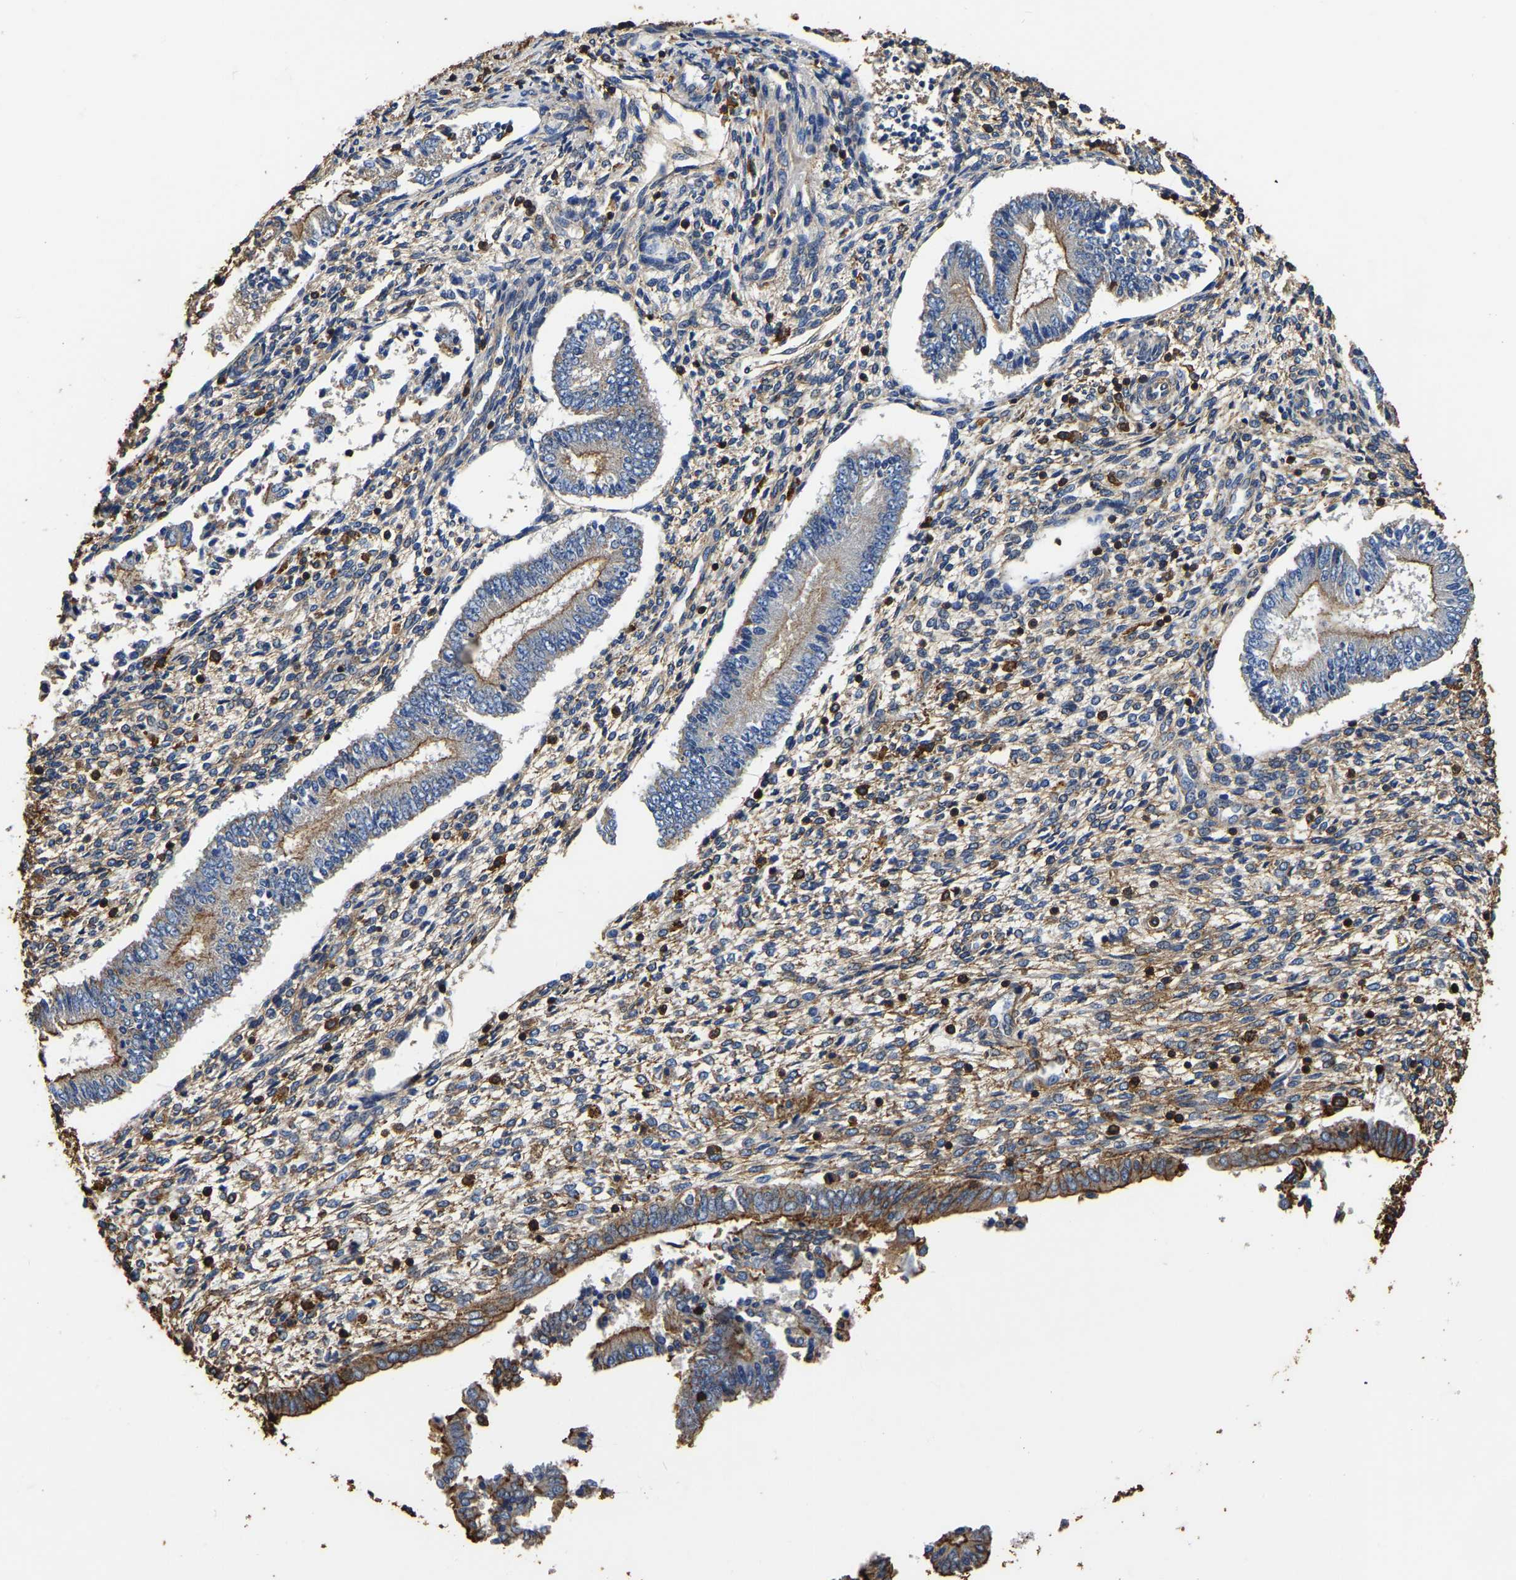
{"staining": {"intensity": "moderate", "quantity": ">75%", "location": "cytoplasmic/membranous"}, "tissue": "endometrium", "cell_type": "Cells in endometrial stroma", "image_type": "normal", "snomed": [{"axis": "morphology", "description": "Normal tissue, NOS"}, {"axis": "topography", "description": "Endometrium"}], "caption": "High-magnification brightfield microscopy of benign endometrium stained with DAB (3,3'-diaminobenzidine) (brown) and counterstained with hematoxylin (blue). cells in endometrial stroma exhibit moderate cytoplasmic/membranous staining is appreciated in about>75% of cells.", "gene": "ARMT1", "patient": {"sex": "female", "age": 42}}